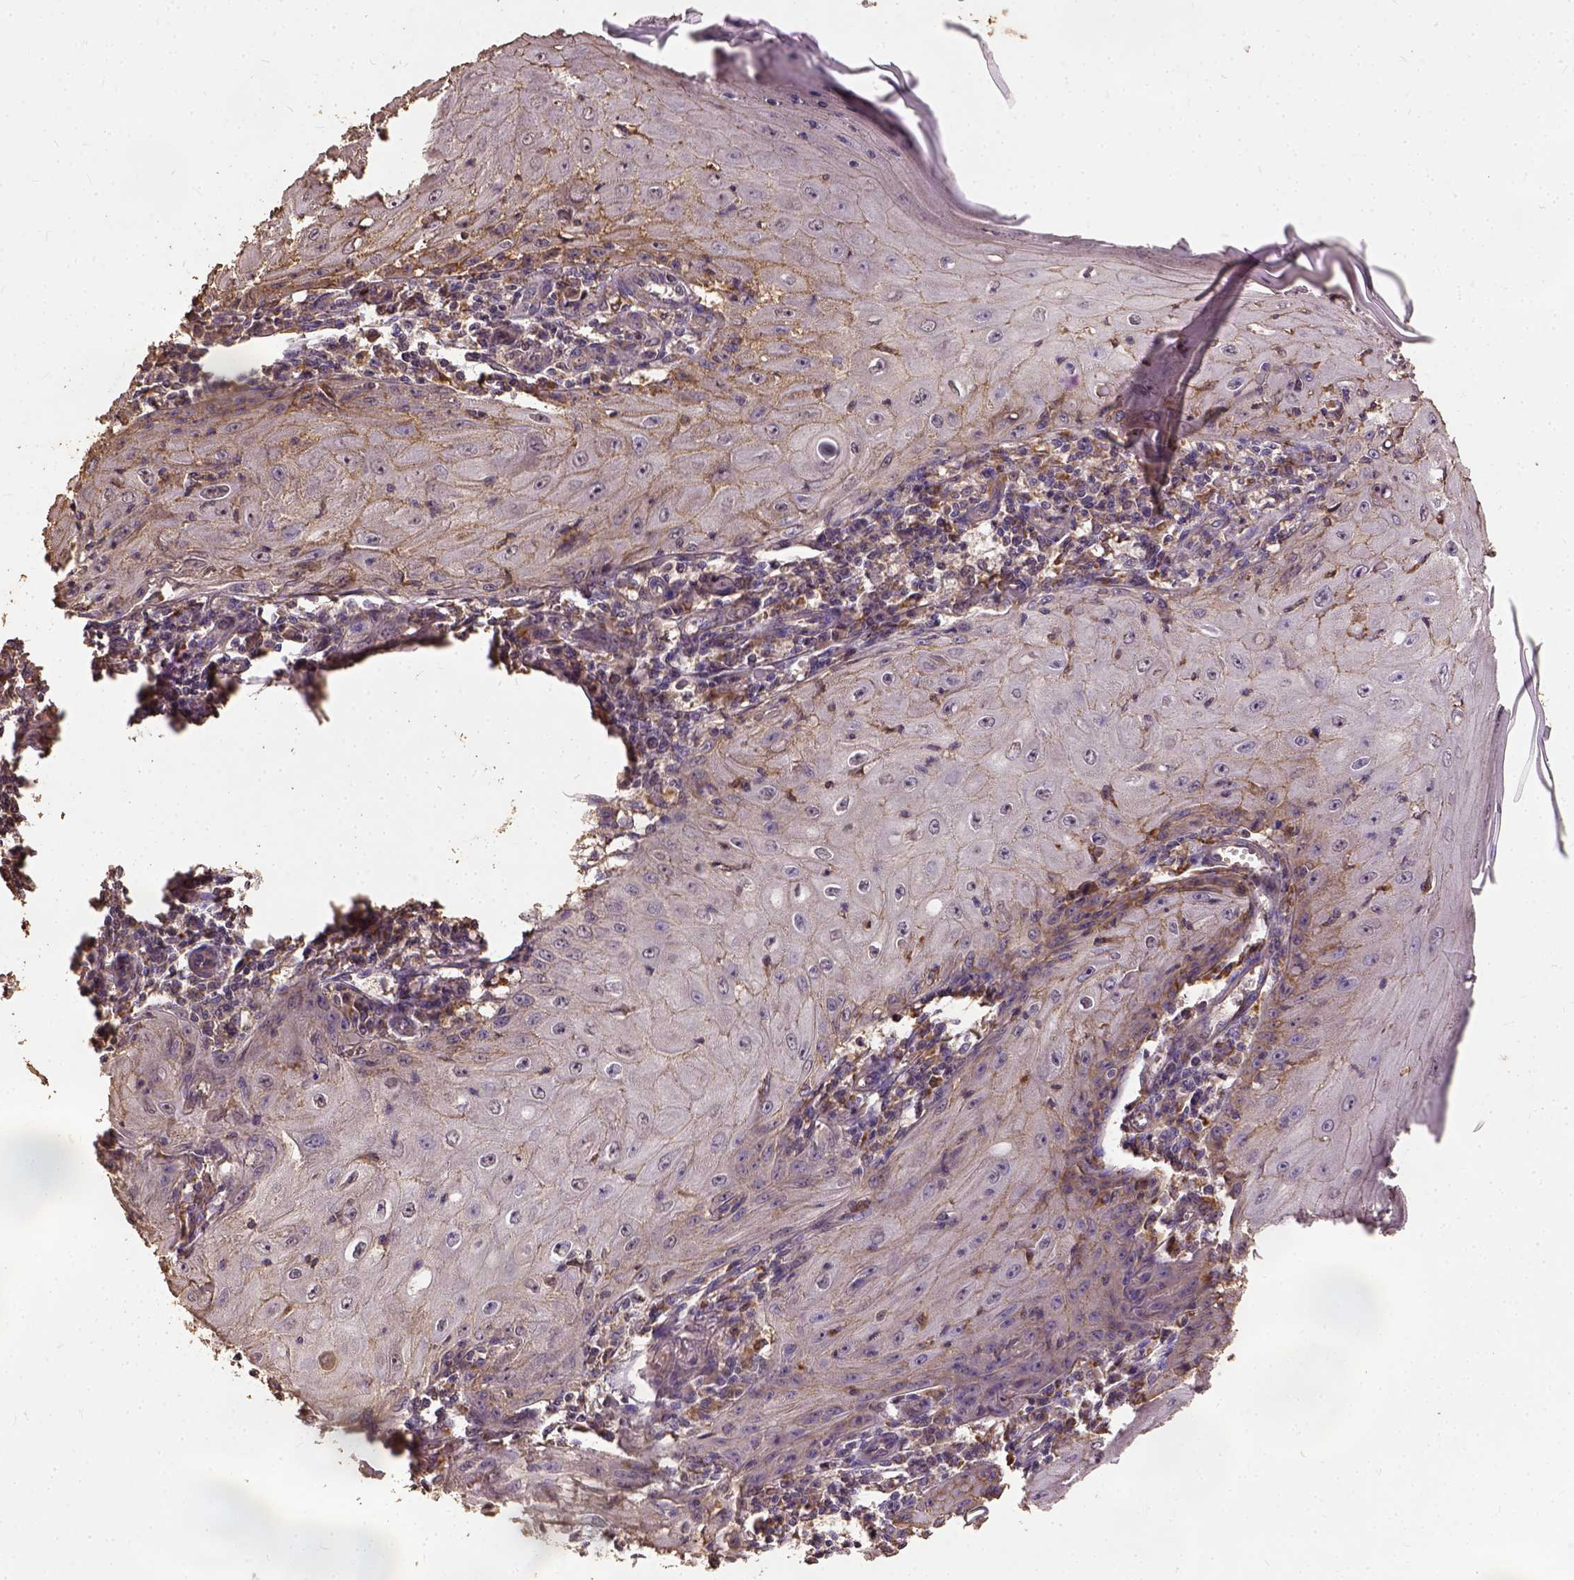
{"staining": {"intensity": "weak", "quantity": ">75%", "location": "cytoplasmic/membranous"}, "tissue": "skin cancer", "cell_type": "Tumor cells", "image_type": "cancer", "snomed": [{"axis": "morphology", "description": "Squamous cell carcinoma, NOS"}, {"axis": "topography", "description": "Skin"}], "caption": "Weak cytoplasmic/membranous protein expression is seen in about >75% of tumor cells in skin squamous cell carcinoma.", "gene": "ATP1B3", "patient": {"sex": "female", "age": 73}}